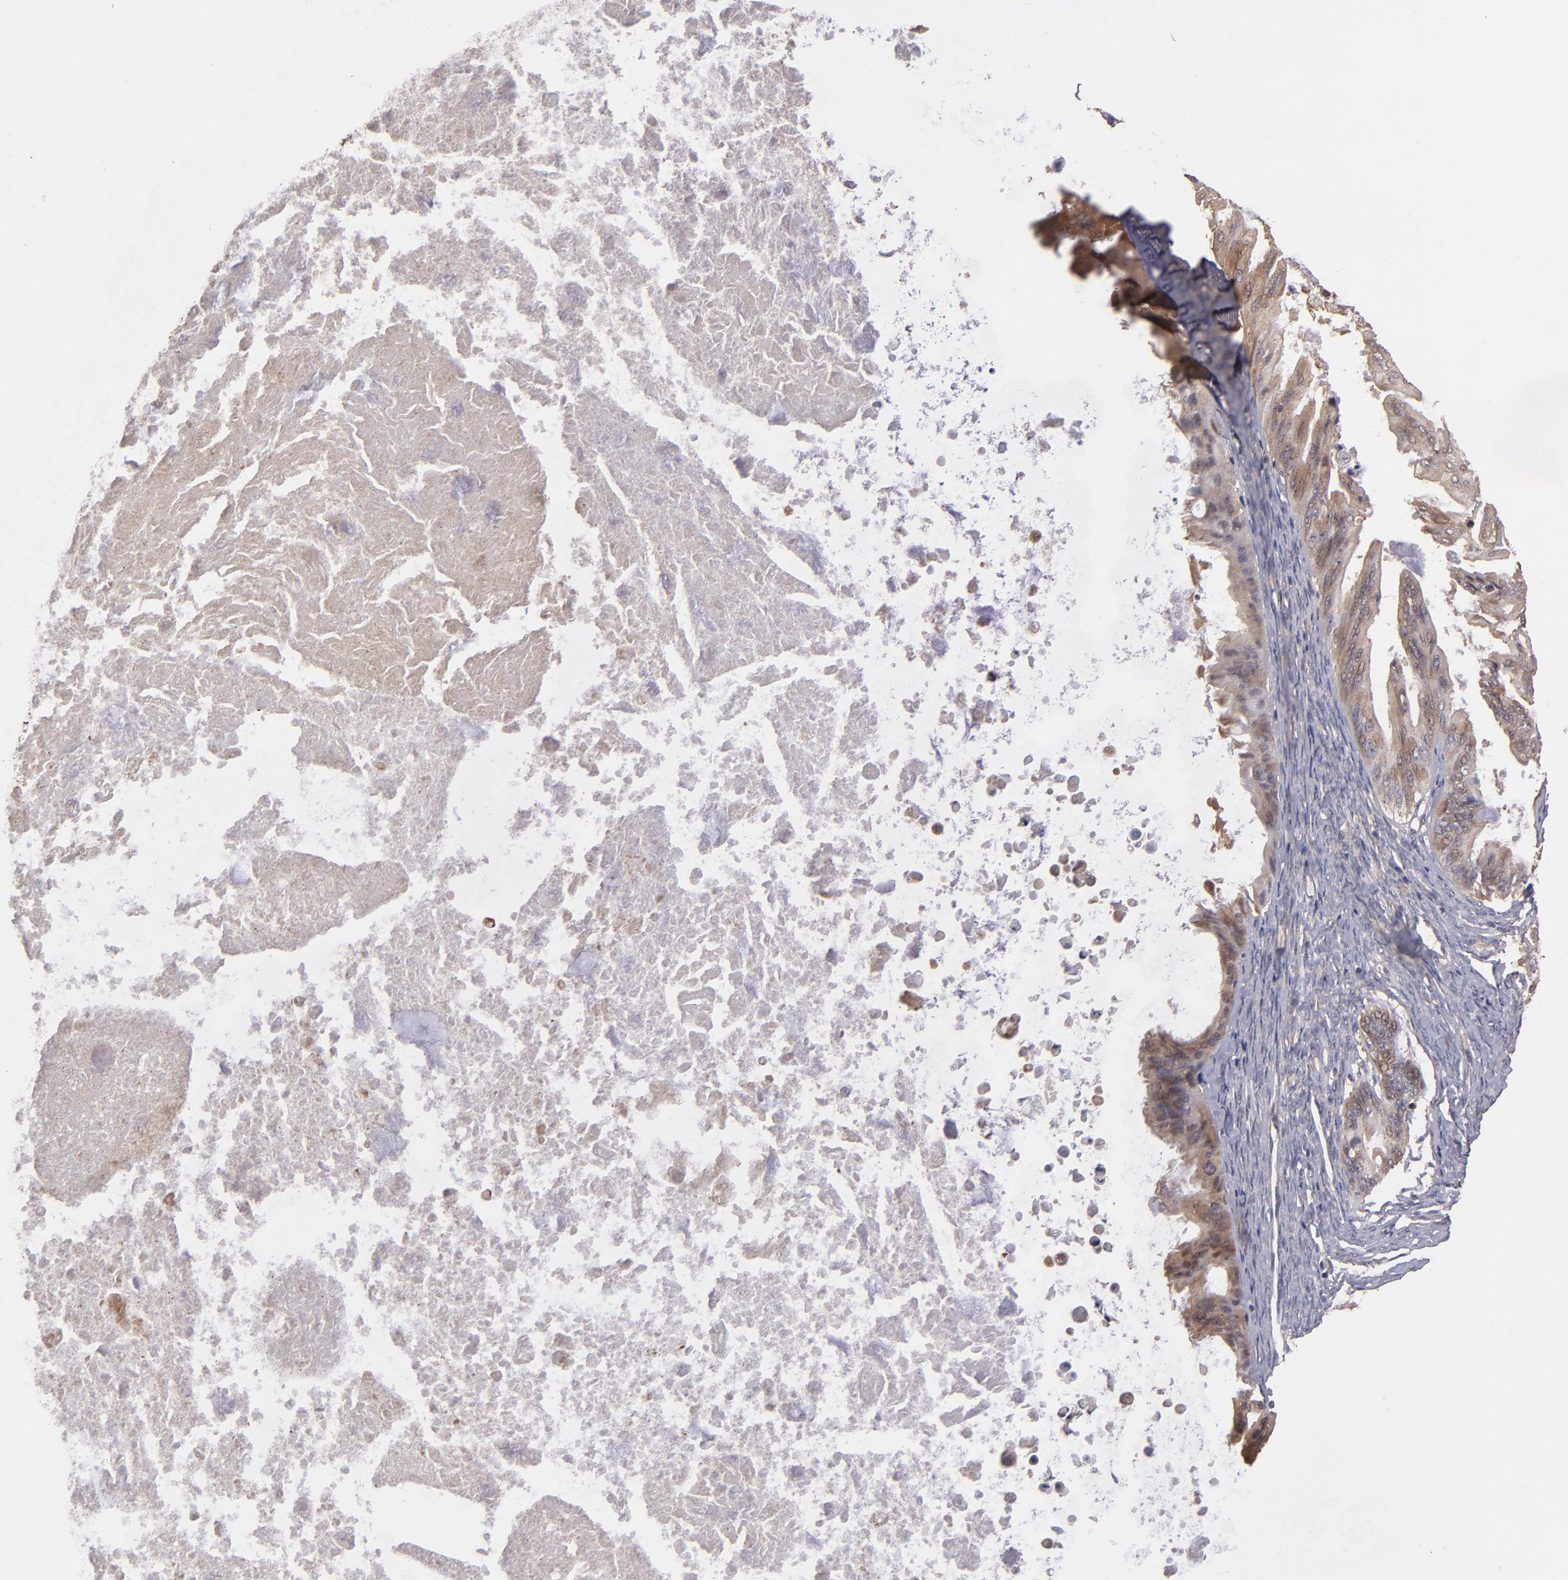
{"staining": {"intensity": "weak", "quantity": ">75%", "location": "cytoplasmic/membranous"}, "tissue": "ovarian cancer", "cell_type": "Tumor cells", "image_type": "cancer", "snomed": [{"axis": "morphology", "description": "Cystadenocarcinoma, mucinous, NOS"}, {"axis": "topography", "description": "Ovary"}], "caption": "Immunohistochemical staining of ovarian cancer shows low levels of weak cytoplasmic/membranous staining in about >75% of tumor cells.", "gene": "TXNDC16", "patient": {"sex": "female", "age": 37}}